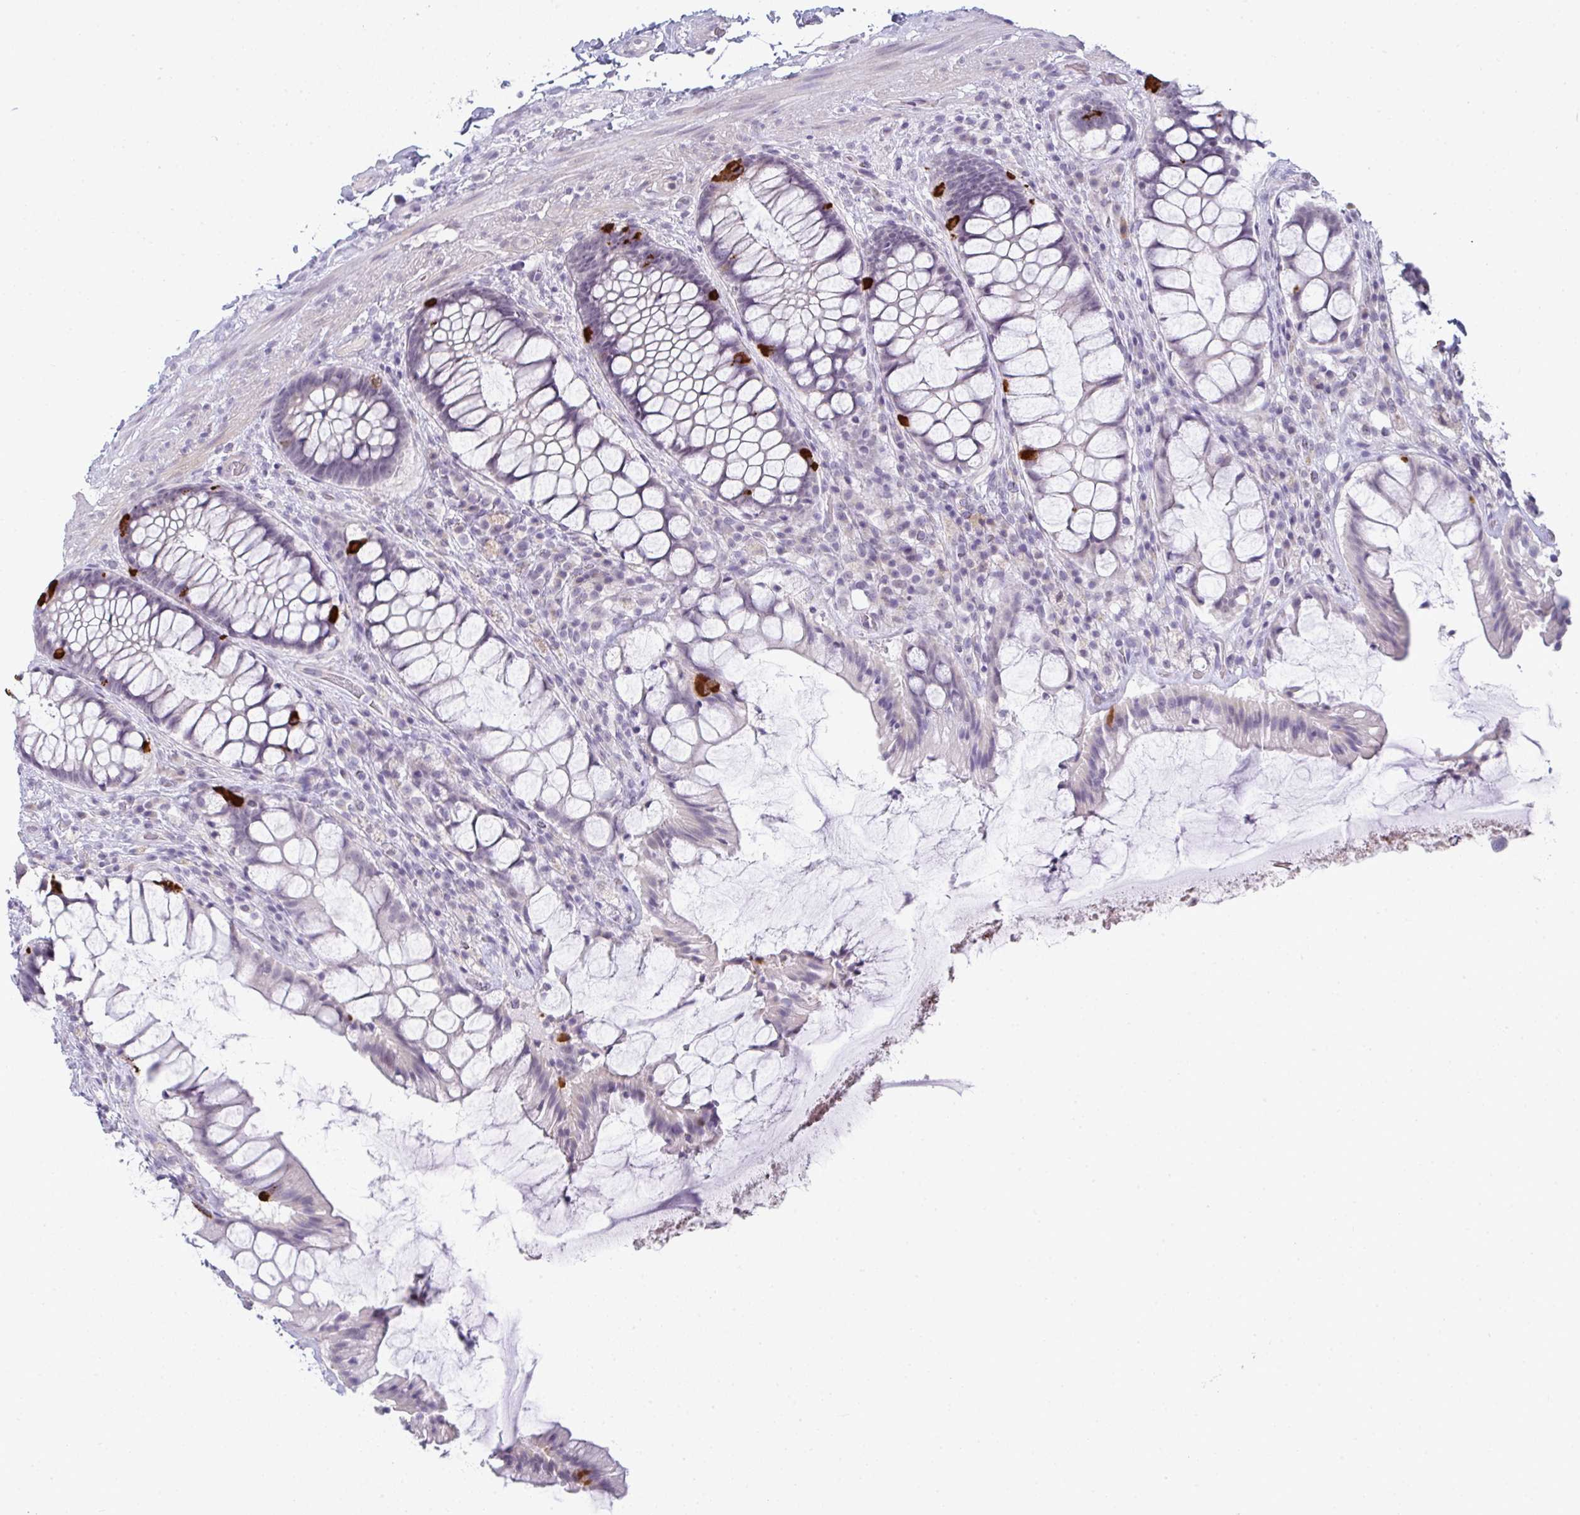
{"staining": {"intensity": "strong", "quantity": "<25%", "location": "cytoplasmic/membranous"}, "tissue": "rectum", "cell_type": "Glandular cells", "image_type": "normal", "snomed": [{"axis": "morphology", "description": "Normal tissue, NOS"}, {"axis": "topography", "description": "Rectum"}], "caption": "Immunohistochemistry (DAB (3,3'-diaminobenzidine)) staining of benign human rectum displays strong cytoplasmic/membranous protein positivity in about <25% of glandular cells. (DAB (3,3'-diaminobenzidine) IHC, brown staining for protein, blue staining for nuclei).", "gene": "TEX33", "patient": {"sex": "female", "age": 58}}